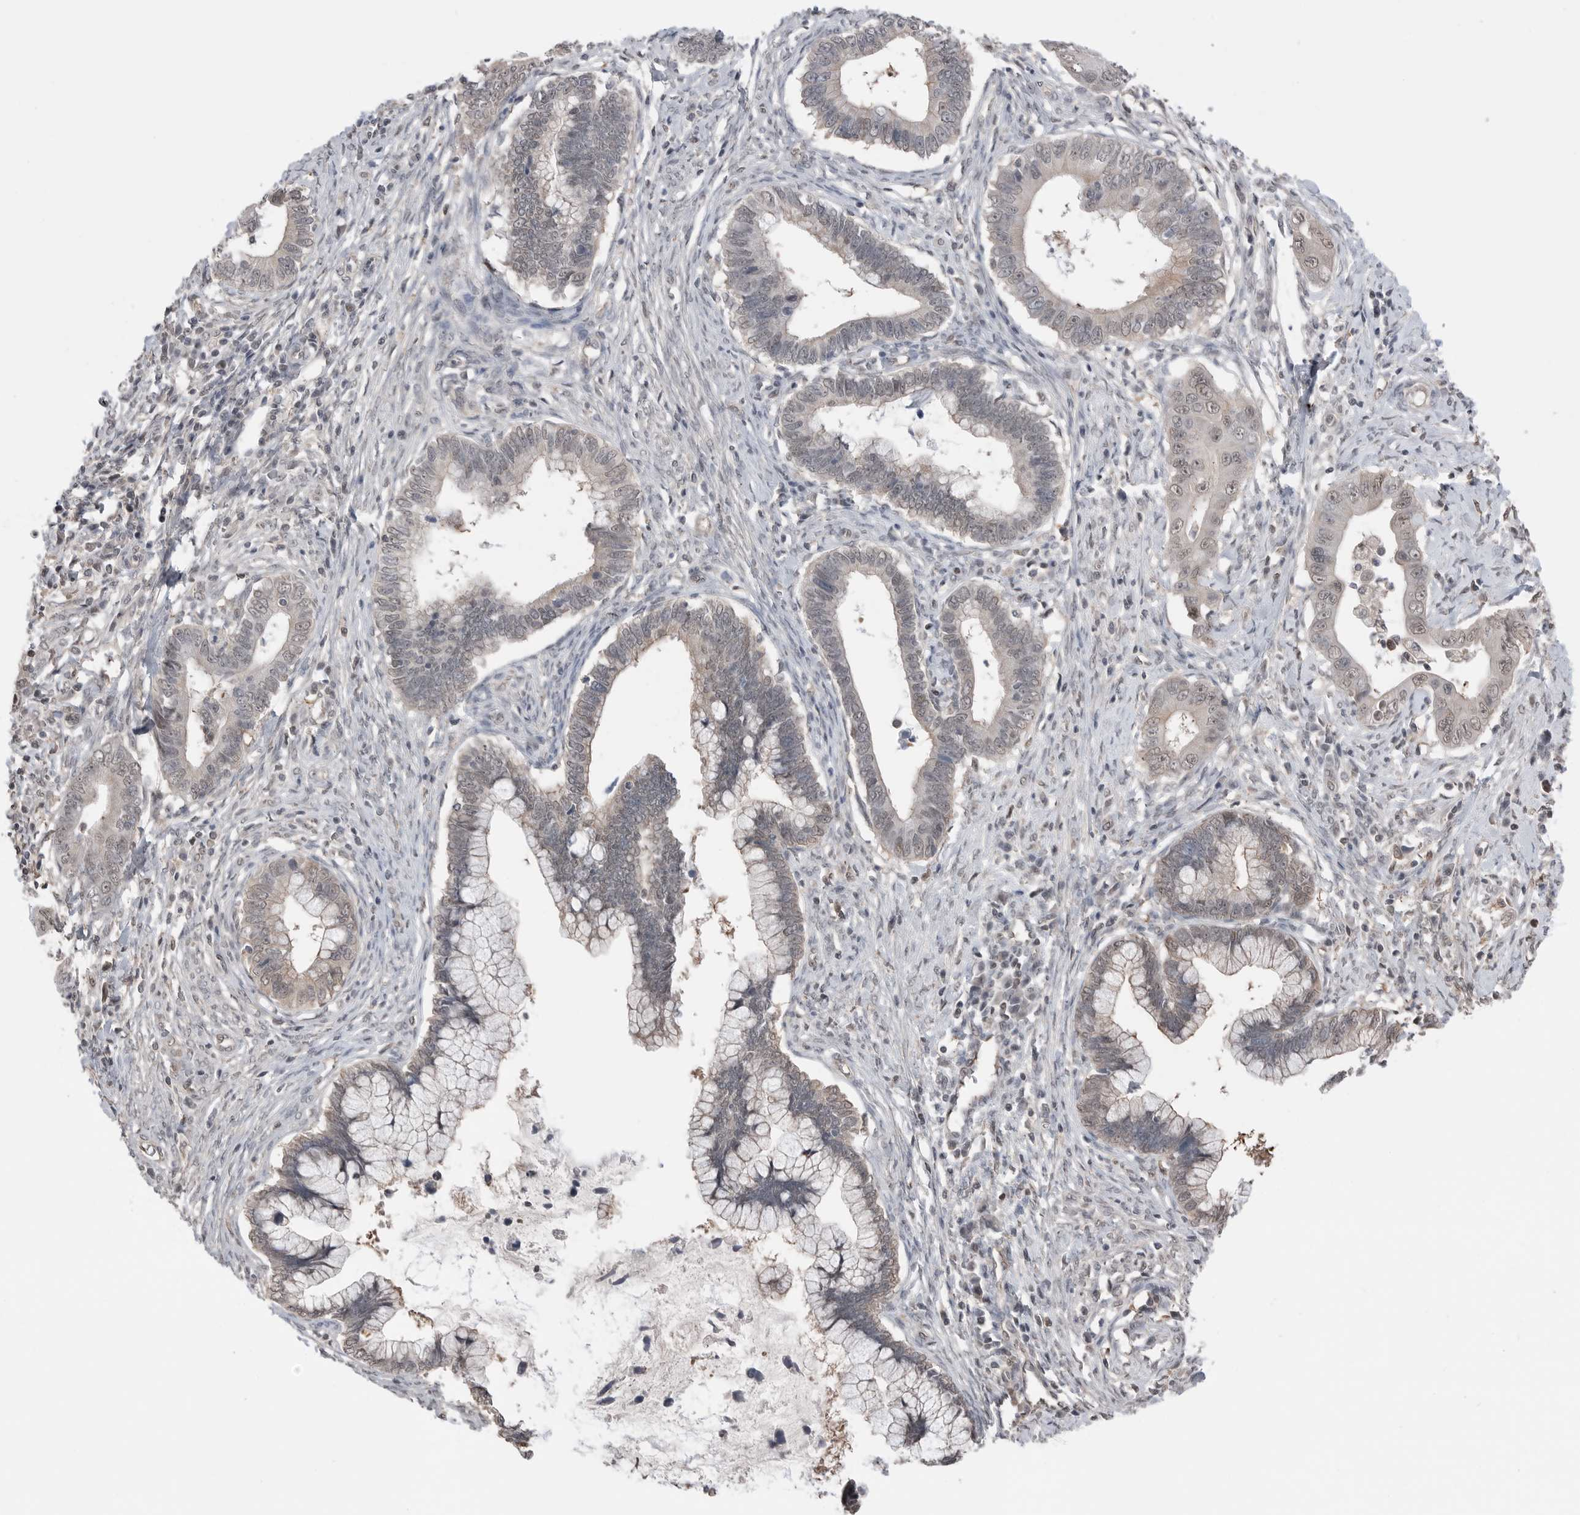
{"staining": {"intensity": "weak", "quantity": "25%-75%", "location": "nuclear"}, "tissue": "cervical cancer", "cell_type": "Tumor cells", "image_type": "cancer", "snomed": [{"axis": "morphology", "description": "Adenocarcinoma, NOS"}, {"axis": "topography", "description": "Cervix"}], "caption": "Immunohistochemistry (IHC) staining of cervical cancer (adenocarcinoma), which exhibits low levels of weak nuclear expression in about 25%-75% of tumor cells indicating weak nuclear protein staining. The staining was performed using DAB (3,3'-diaminobenzidine) (brown) for protein detection and nuclei were counterstained in hematoxylin (blue).", "gene": "PEAK1", "patient": {"sex": "female", "age": 44}}